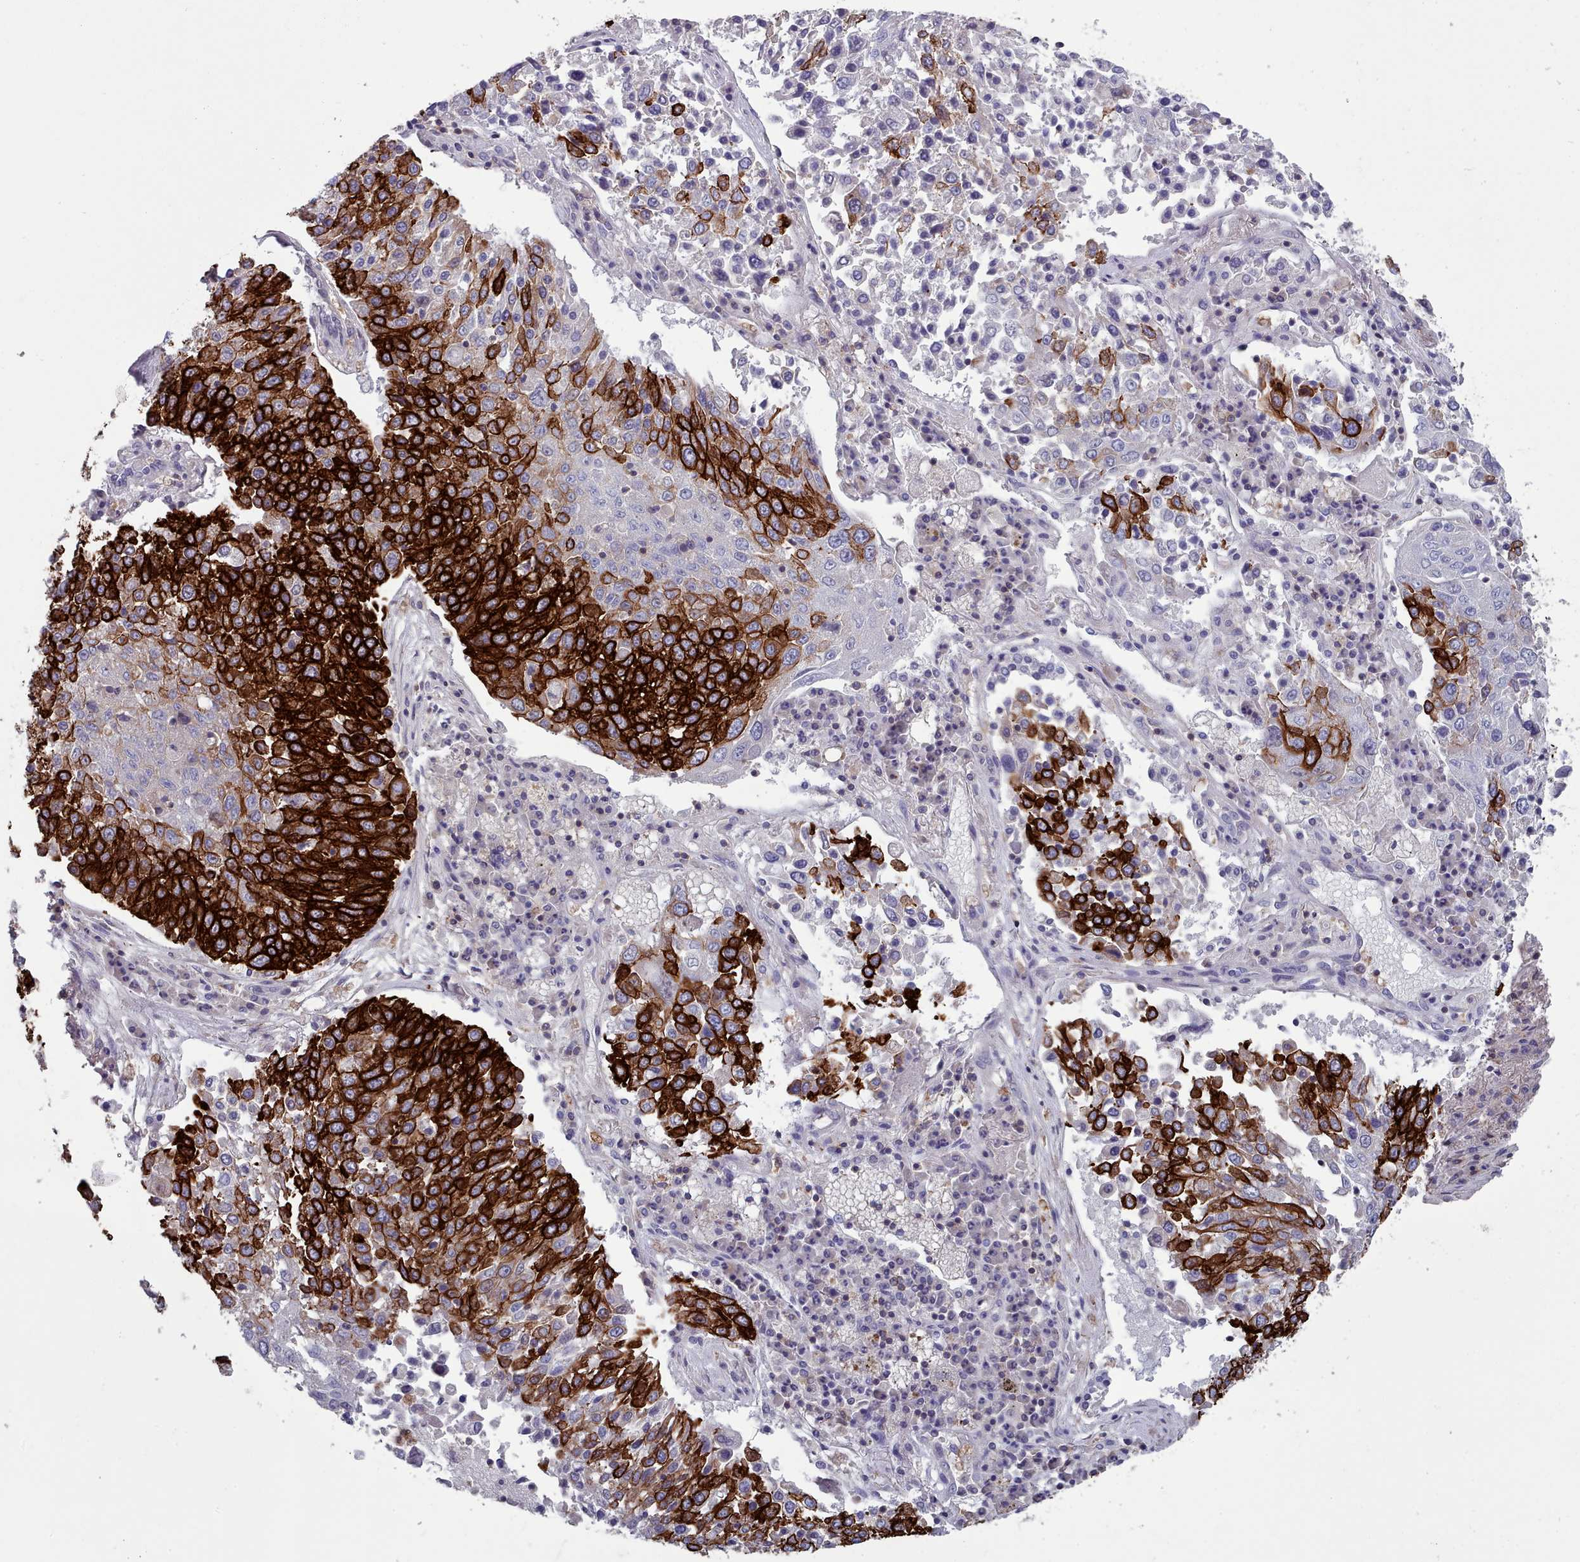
{"staining": {"intensity": "strong", "quantity": "25%-75%", "location": "cytoplasmic/membranous"}, "tissue": "lung cancer", "cell_type": "Tumor cells", "image_type": "cancer", "snomed": [{"axis": "morphology", "description": "Squamous cell carcinoma, NOS"}, {"axis": "topography", "description": "Lung"}], "caption": "Immunohistochemical staining of lung cancer (squamous cell carcinoma) demonstrates high levels of strong cytoplasmic/membranous expression in about 25%-75% of tumor cells.", "gene": "RAC2", "patient": {"sex": "male", "age": 65}}